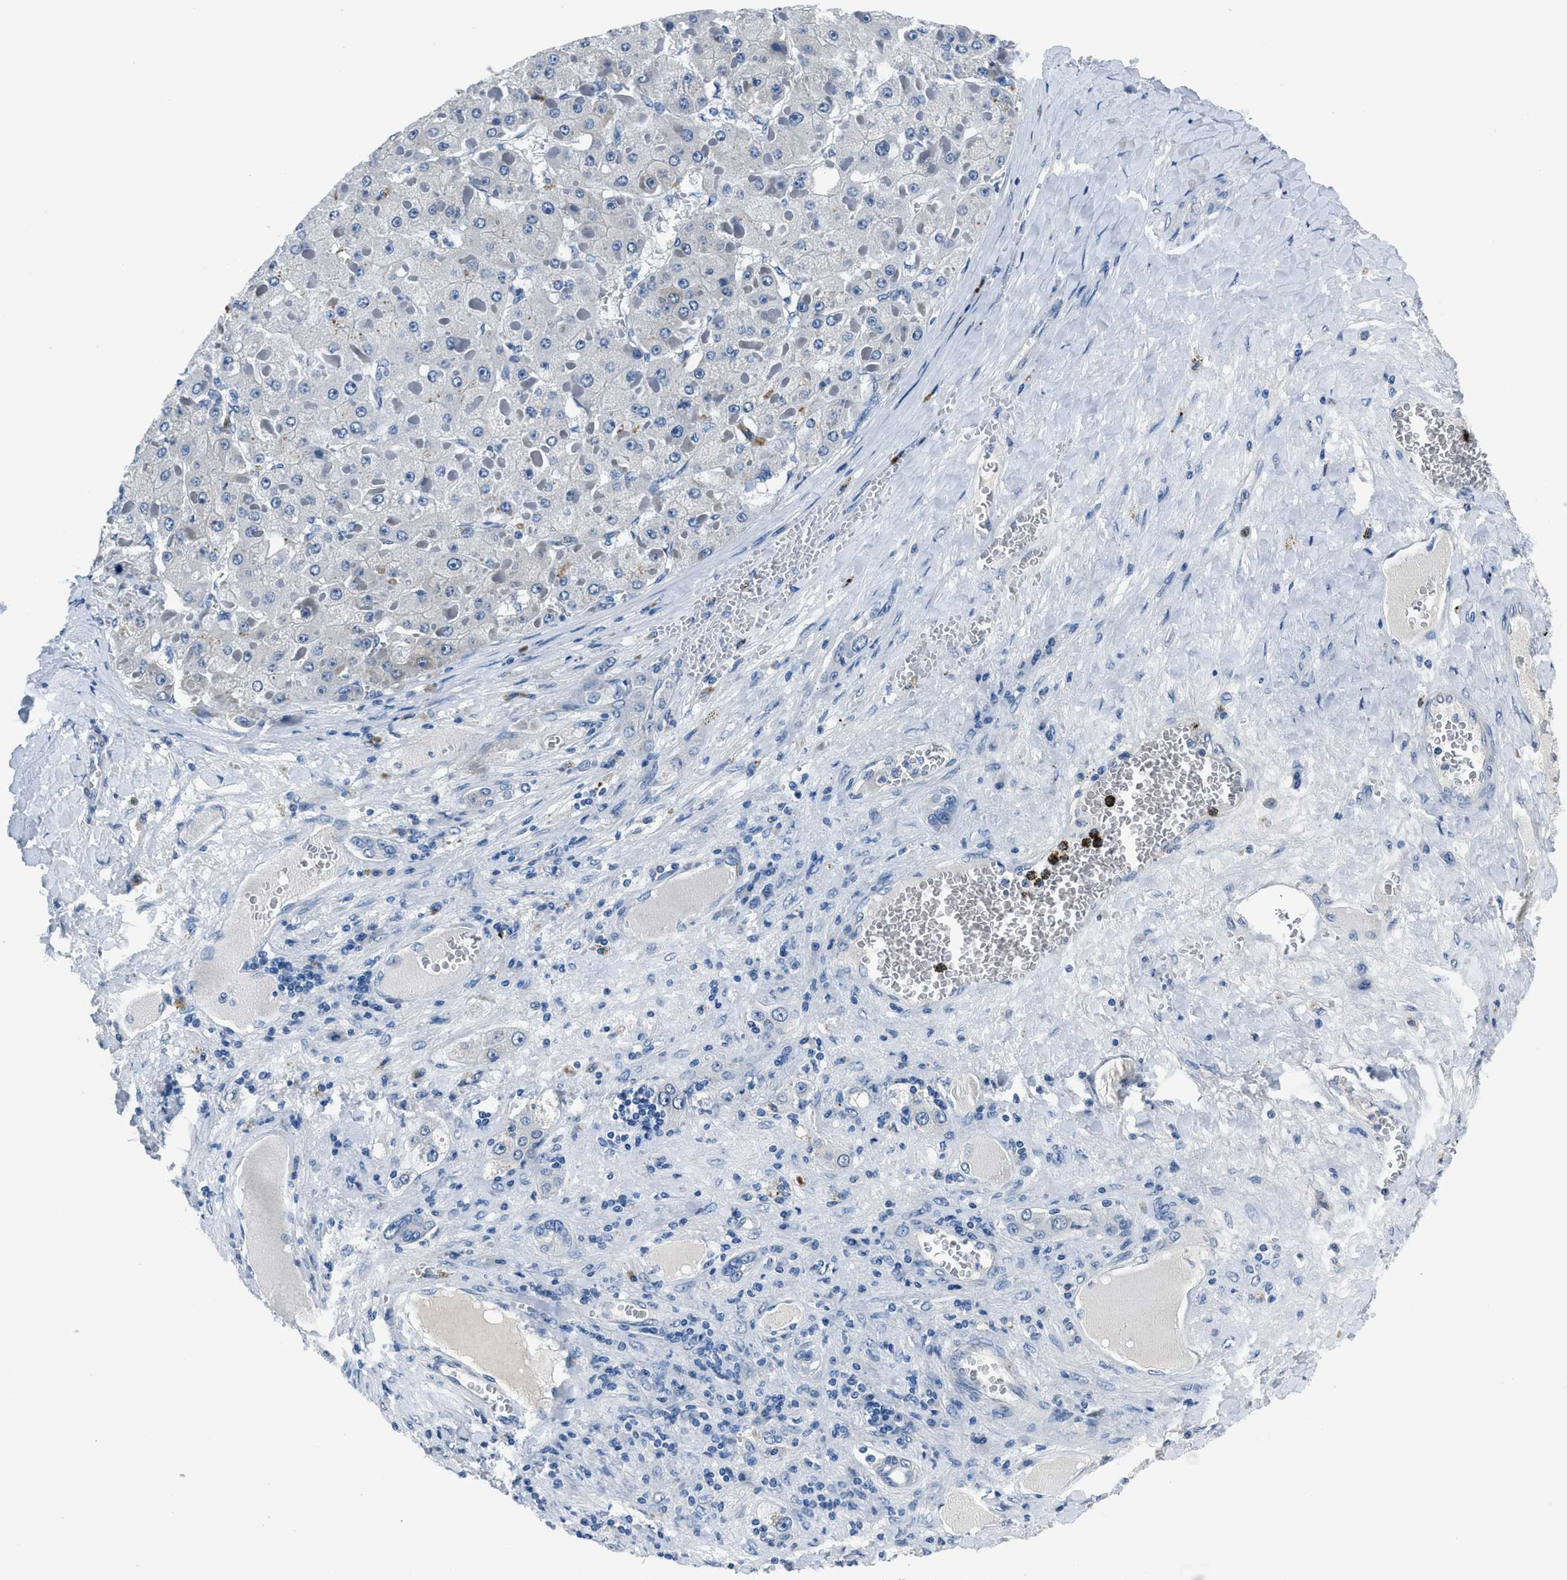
{"staining": {"intensity": "negative", "quantity": "none", "location": "none"}, "tissue": "liver cancer", "cell_type": "Tumor cells", "image_type": "cancer", "snomed": [{"axis": "morphology", "description": "Carcinoma, Hepatocellular, NOS"}, {"axis": "topography", "description": "Liver"}], "caption": "Immunohistochemistry (IHC) micrograph of neoplastic tissue: human liver cancer stained with DAB (3,3'-diaminobenzidine) reveals no significant protein expression in tumor cells.", "gene": "GJA3", "patient": {"sex": "female", "age": 73}}